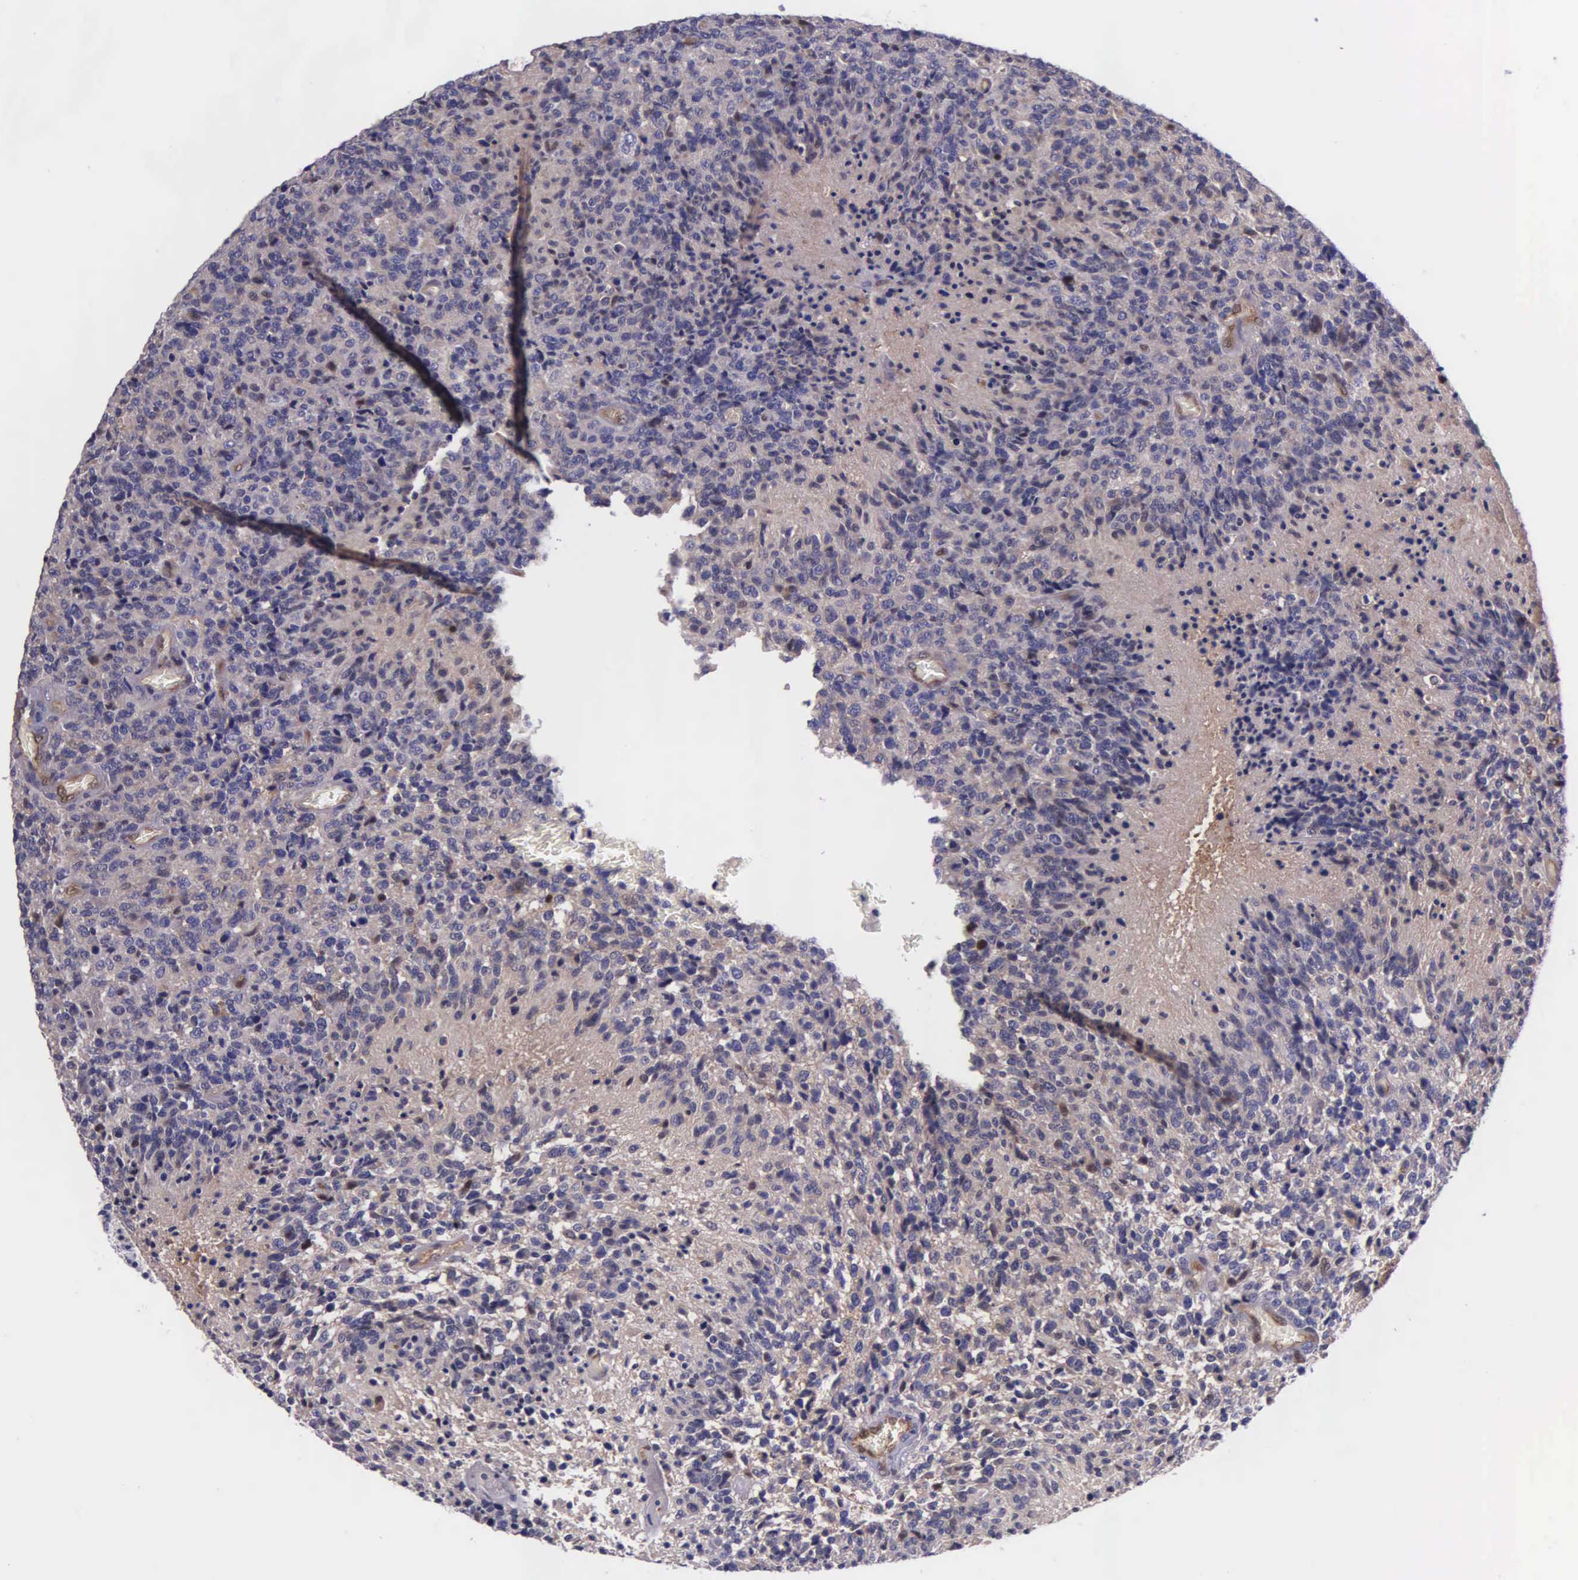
{"staining": {"intensity": "weak", "quantity": ">75%", "location": "cytoplasmic/membranous"}, "tissue": "glioma", "cell_type": "Tumor cells", "image_type": "cancer", "snomed": [{"axis": "morphology", "description": "Glioma, malignant, High grade"}, {"axis": "topography", "description": "Brain"}], "caption": "Protein expression analysis of human malignant high-grade glioma reveals weak cytoplasmic/membranous expression in approximately >75% of tumor cells.", "gene": "GMPR2", "patient": {"sex": "male", "age": 36}}